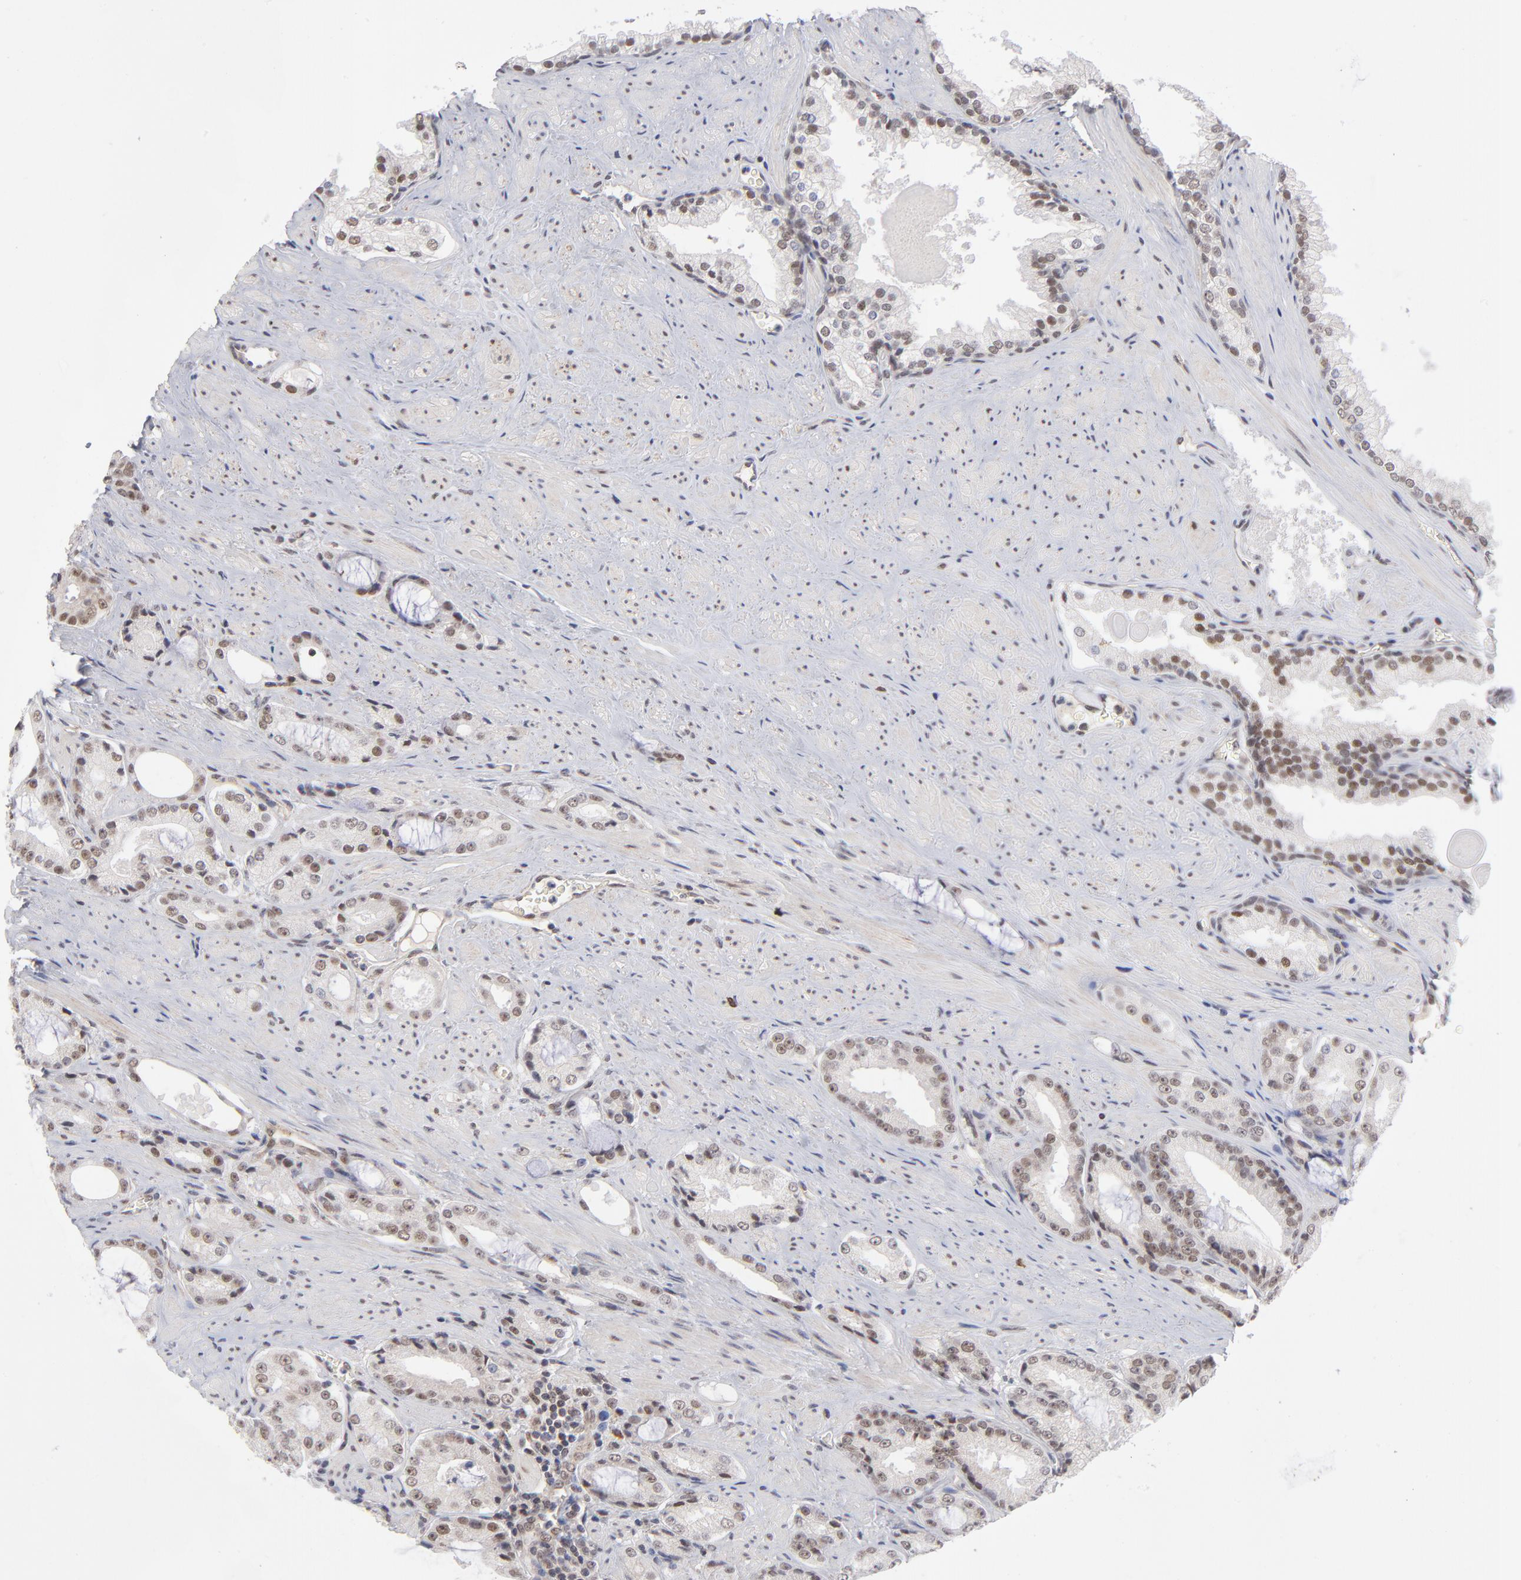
{"staining": {"intensity": "weak", "quantity": "25%-75%", "location": "cytoplasmic/membranous,nuclear"}, "tissue": "prostate cancer", "cell_type": "Tumor cells", "image_type": "cancer", "snomed": [{"axis": "morphology", "description": "Adenocarcinoma, Medium grade"}, {"axis": "topography", "description": "Prostate"}], "caption": "Immunohistochemistry (IHC) (DAB) staining of prostate cancer demonstrates weak cytoplasmic/membranous and nuclear protein staining in approximately 25%-75% of tumor cells. (Brightfield microscopy of DAB IHC at high magnification).", "gene": "NBN", "patient": {"sex": "male", "age": 60}}